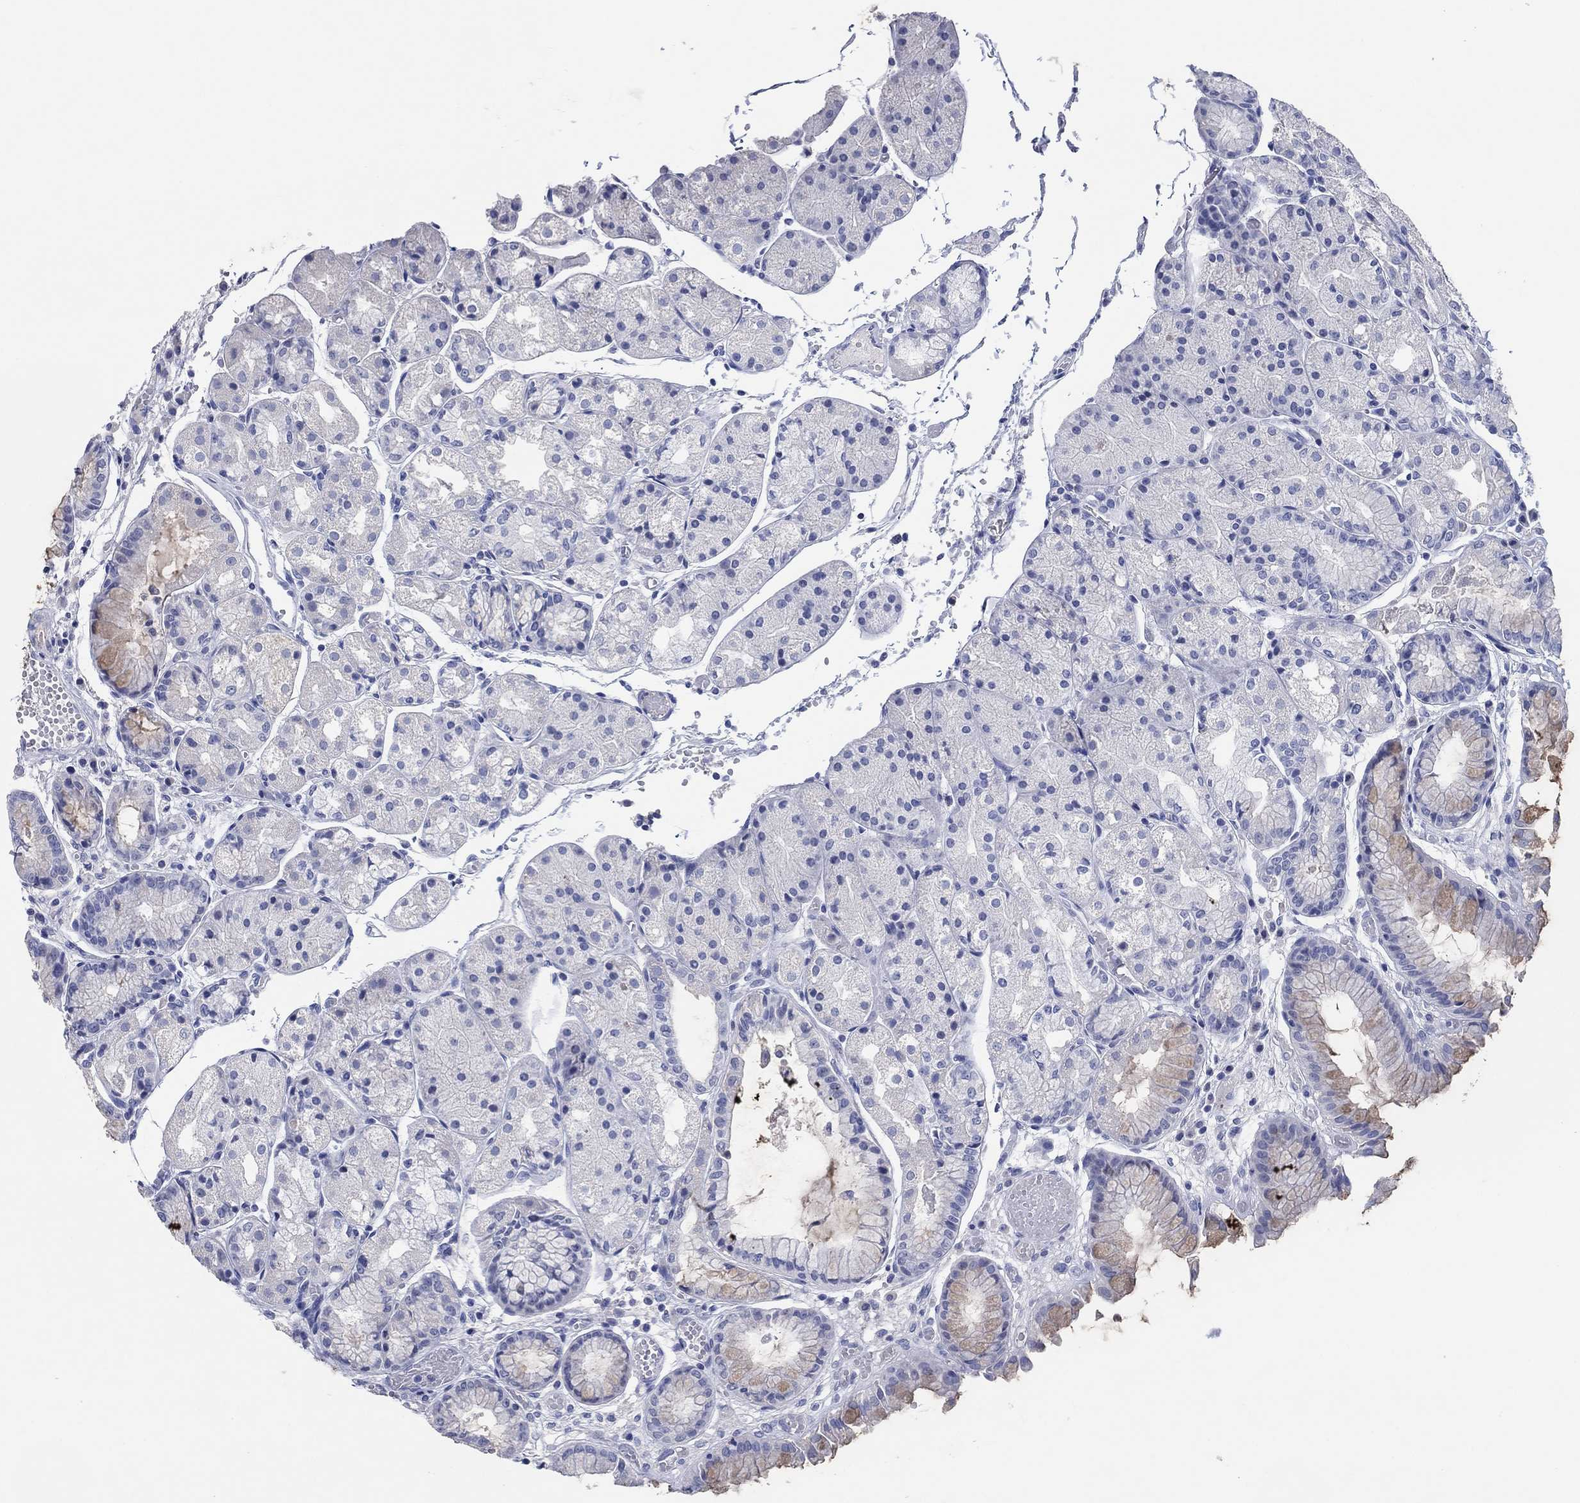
{"staining": {"intensity": "negative", "quantity": "none", "location": "none"}, "tissue": "stomach", "cell_type": "Glandular cells", "image_type": "normal", "snomed": [{"axis": "morphology", "description": "Normal tissue, NOS"}, {"axis": "topography", "description": "Stomach, upper"}], "caption": "The histopathology image displays no significant staining in glandular cells of stomach. The staining is performed using DAB brown chromogen with nuclei counter-stained in using hematoxylin.", "gene": "POU5F1", "patient": {"sex": "male", "age": 72}}